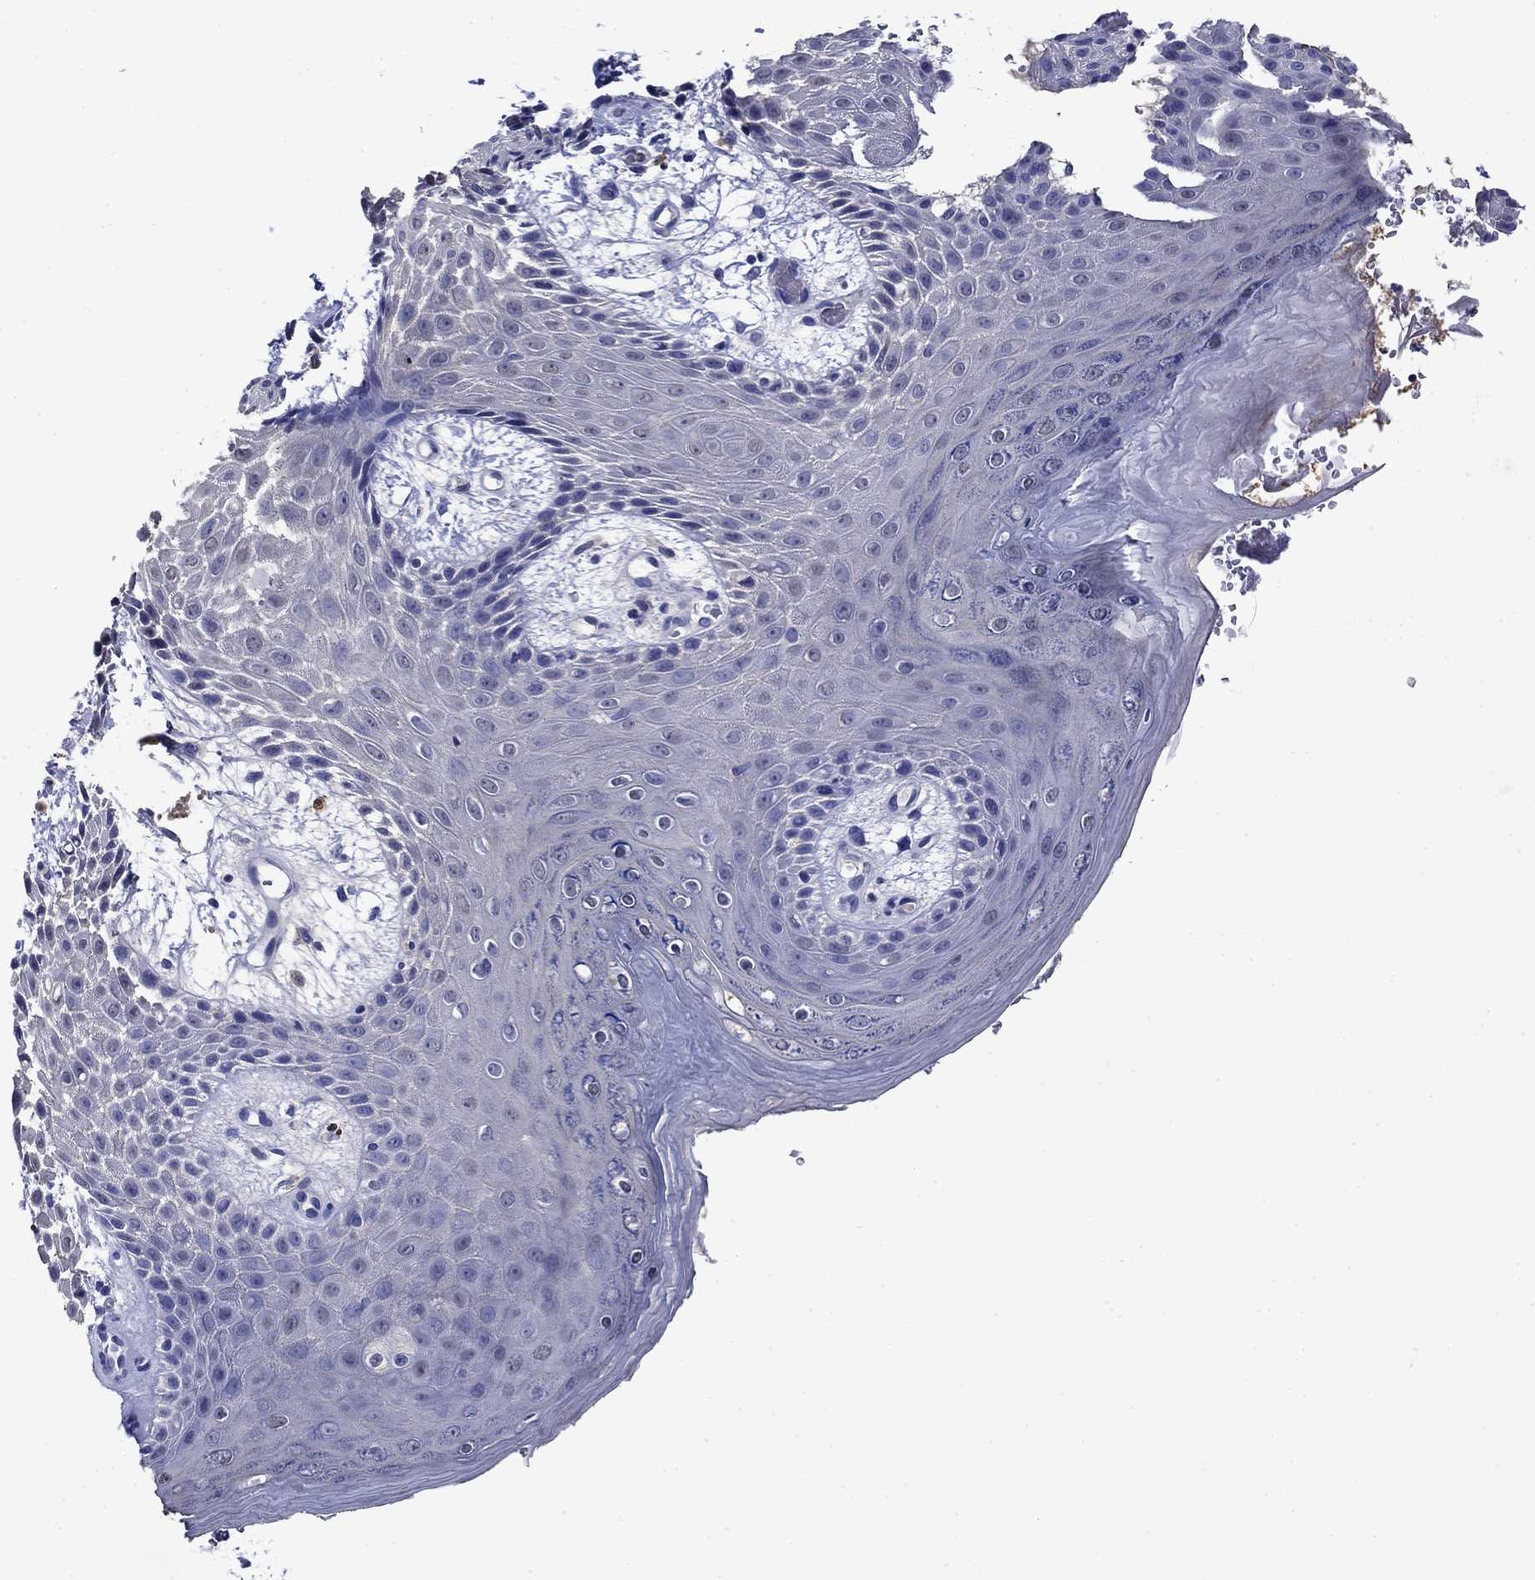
{"staining": {"intensity": "negative", "quantity": "none", "location": "none"}, "tissue": "skin", "cell_type": "Epidermal cells", "image_type": "normal", "snomed": [{"axis": "morphology", "description": "Normal tissue, NOS"}, {"axis": "topography", "description": "Anal"}], "caption": "Skin was stained to show a protein in brown. There is no significant expression in epidermal cells.", "gene": "TFR2", "patient": {"sex": "male", "age": 36}}